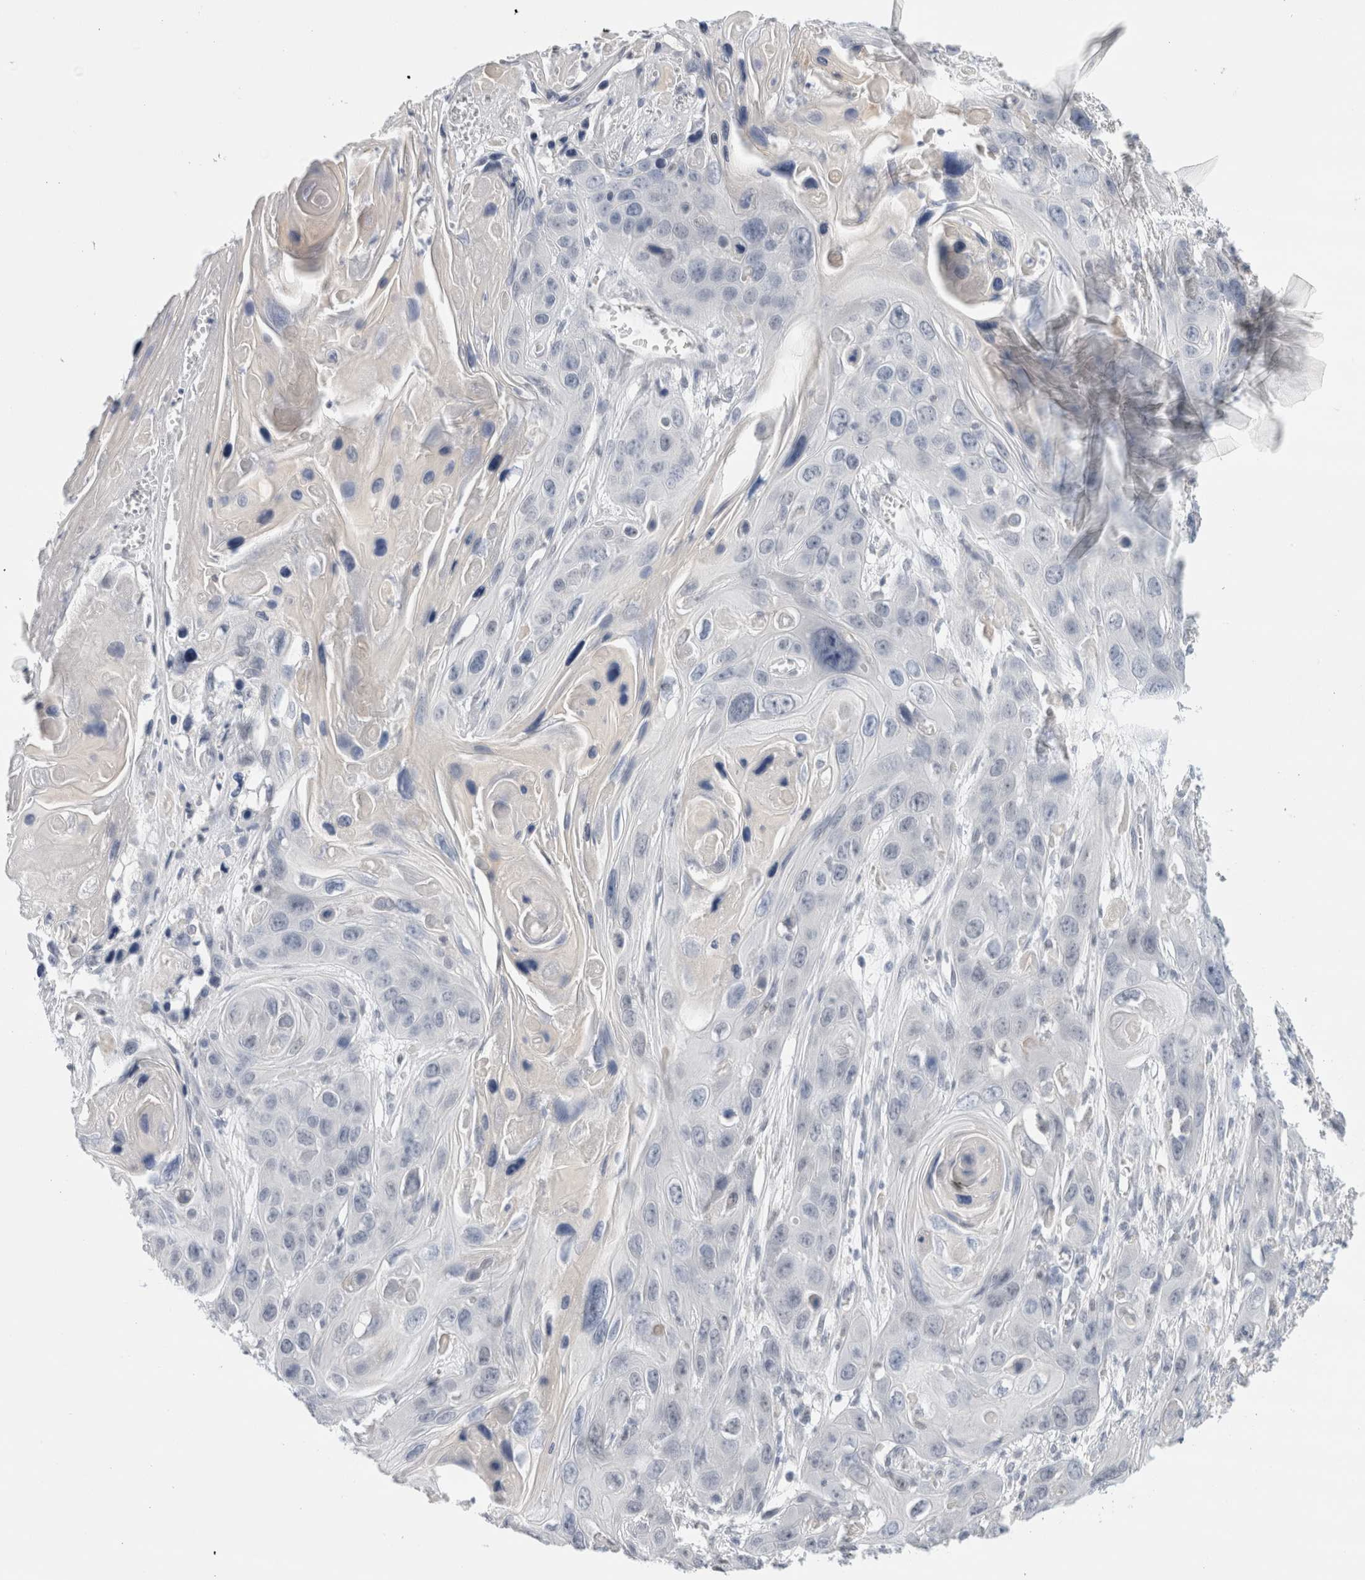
{"staining": {"intensity": "negative", "quantity": "none", "location": "none"}, "tissue": "skin cancer", "cell_type": "Tumor cells", "image_type": "cancer", "snomed": [{"axis": "morphology", "description": "Squamous cell carcinoma, NOS"}, {"axis": "topography", "description": "Skin"}], "caption": "The photomicrograph demonstrates no staining of tumor cells in squamous cell carcinoma (skin). (Stains: DAB immunohistochemistry with hematoxylin counter stain, Microscopy: brightfield microscopy at high magnification).", "gene": "SLC22A12", "patient": {"sex": "male", "age": 55}}